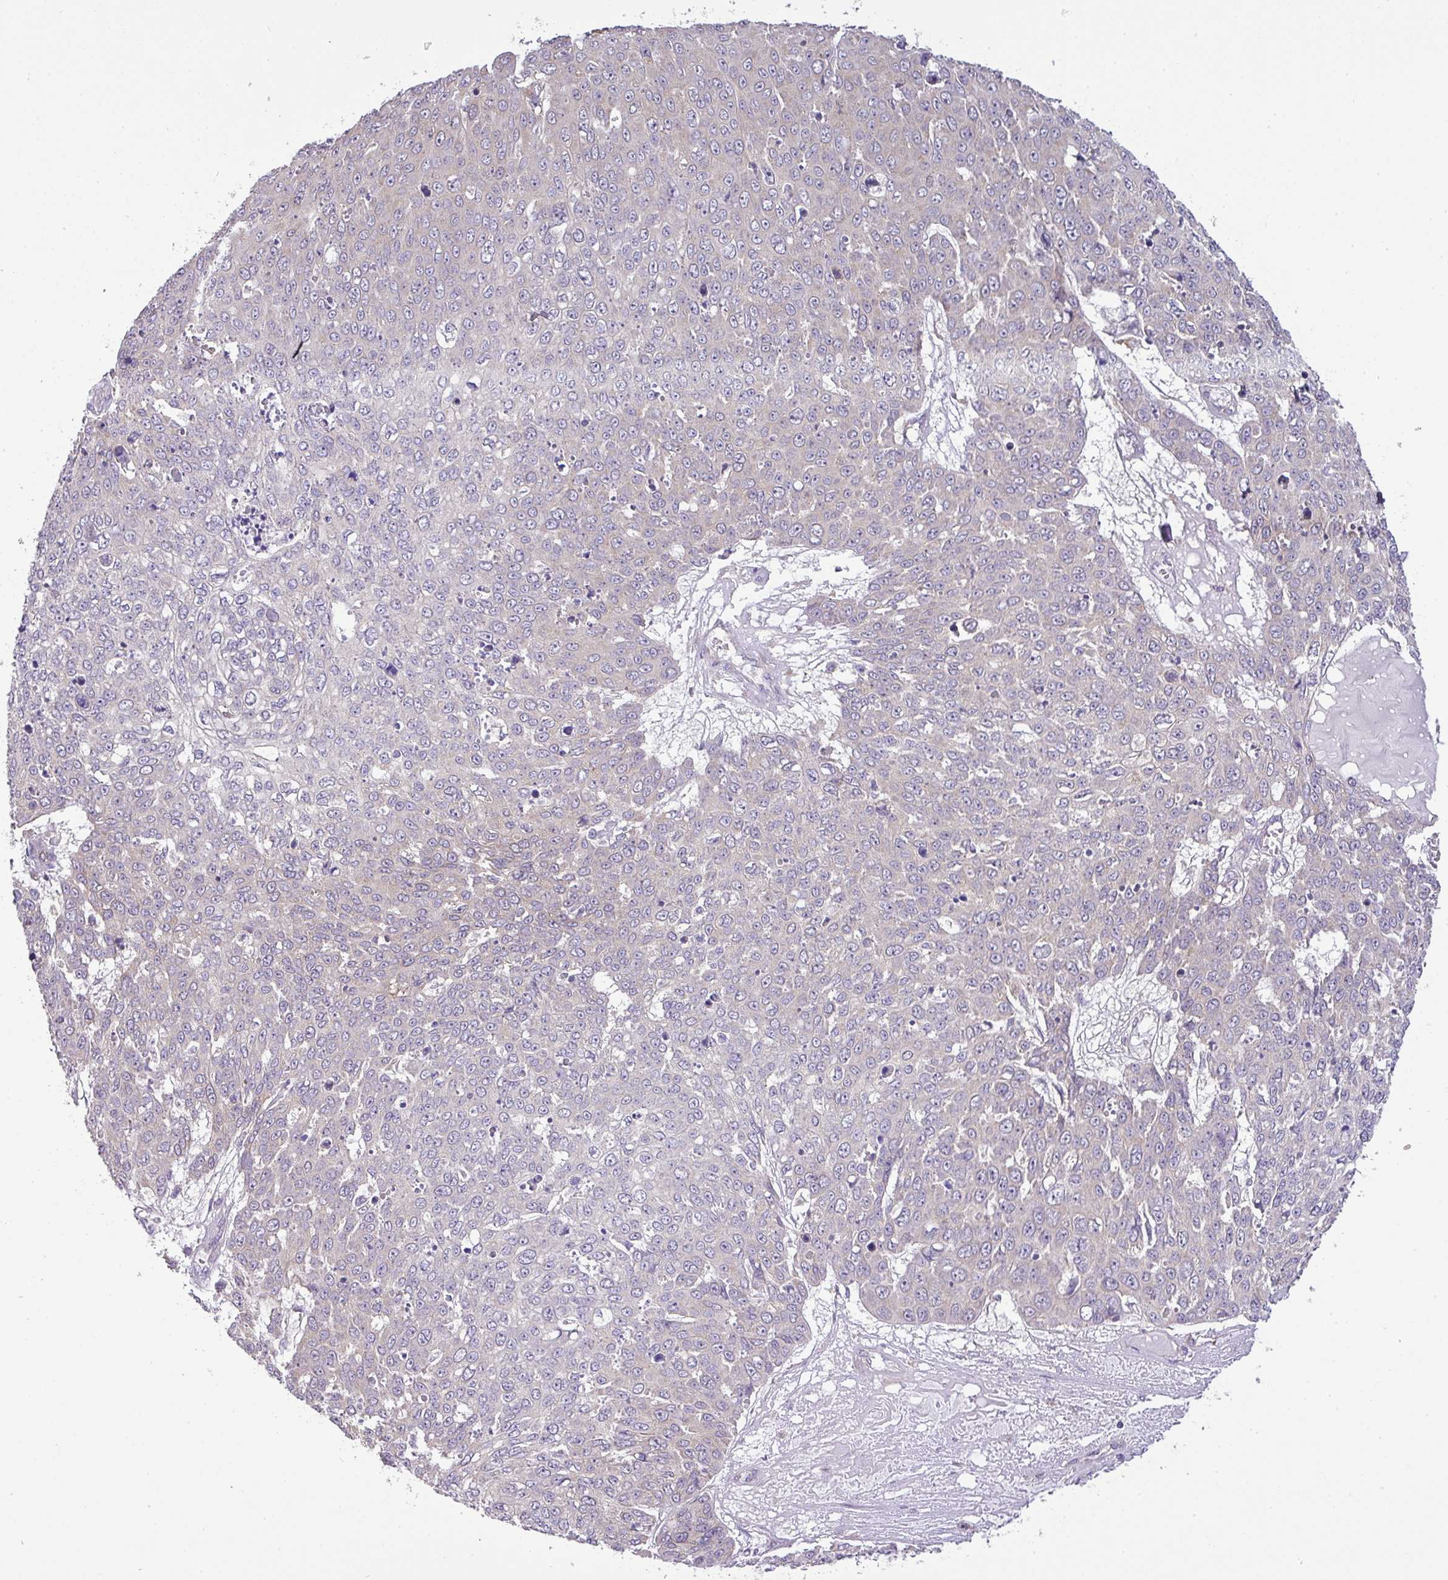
{"staining": {"intensity": "weak", "quantity": "<25%", "location": "cytoplasmic/membranous"}, "tissue": "skin cancer", "cell_type": "Tumor cells", "image_type": "cancer", "snomed": [{"axis": "morphology", "description": "Squamous cell carcinoma, NOS"}, {"axis": "topography", "description": "Skin"}], "caption": "There is no significant positivity in tumor cells of skin cancer (squamous cell carcinoma).", "gene": "ZNF211", "patient": {"sex": "male", "age": 71}}